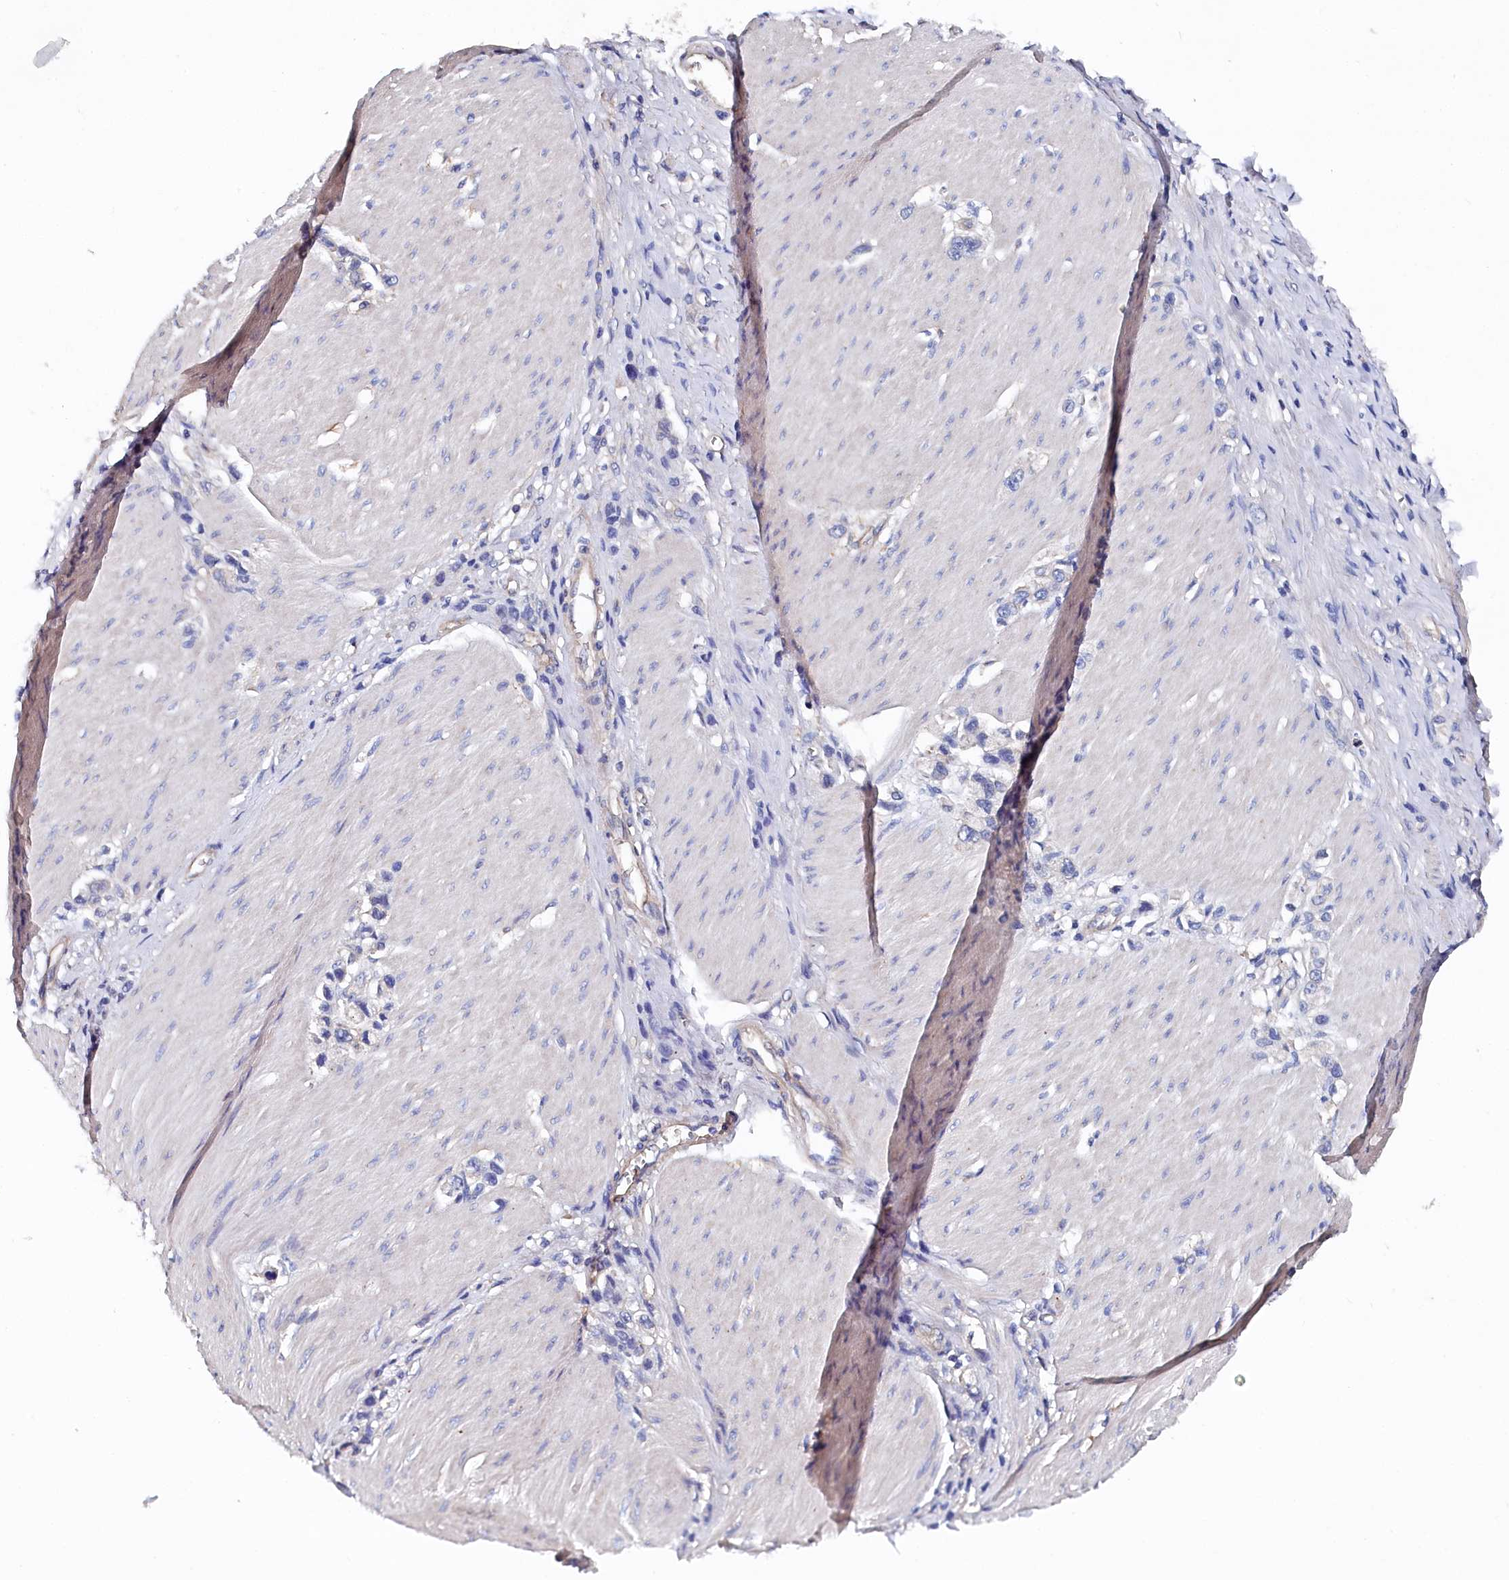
{"staining": {"intensity": "negative", "quantity": "none", "location": "none"}, "tissue": "stomach cancer", "cell_type": "Tumor cells", "image_type": "cancer", "snomed": [{"axis": "morphology", "description": "Normal tissue, NOS"}, {"axis": "morphology", "description": "Adenocarcinoma, NOS"}, {"axis": "topography", "description": "Stomach, upper"}, {"axis": "topography", "description": "Stomach"}], "caption": "Tumor cells show no significant protein staining in stomach cancer.", "gene": "BHMT", "patient": {"sex": "female", "age": 65}}